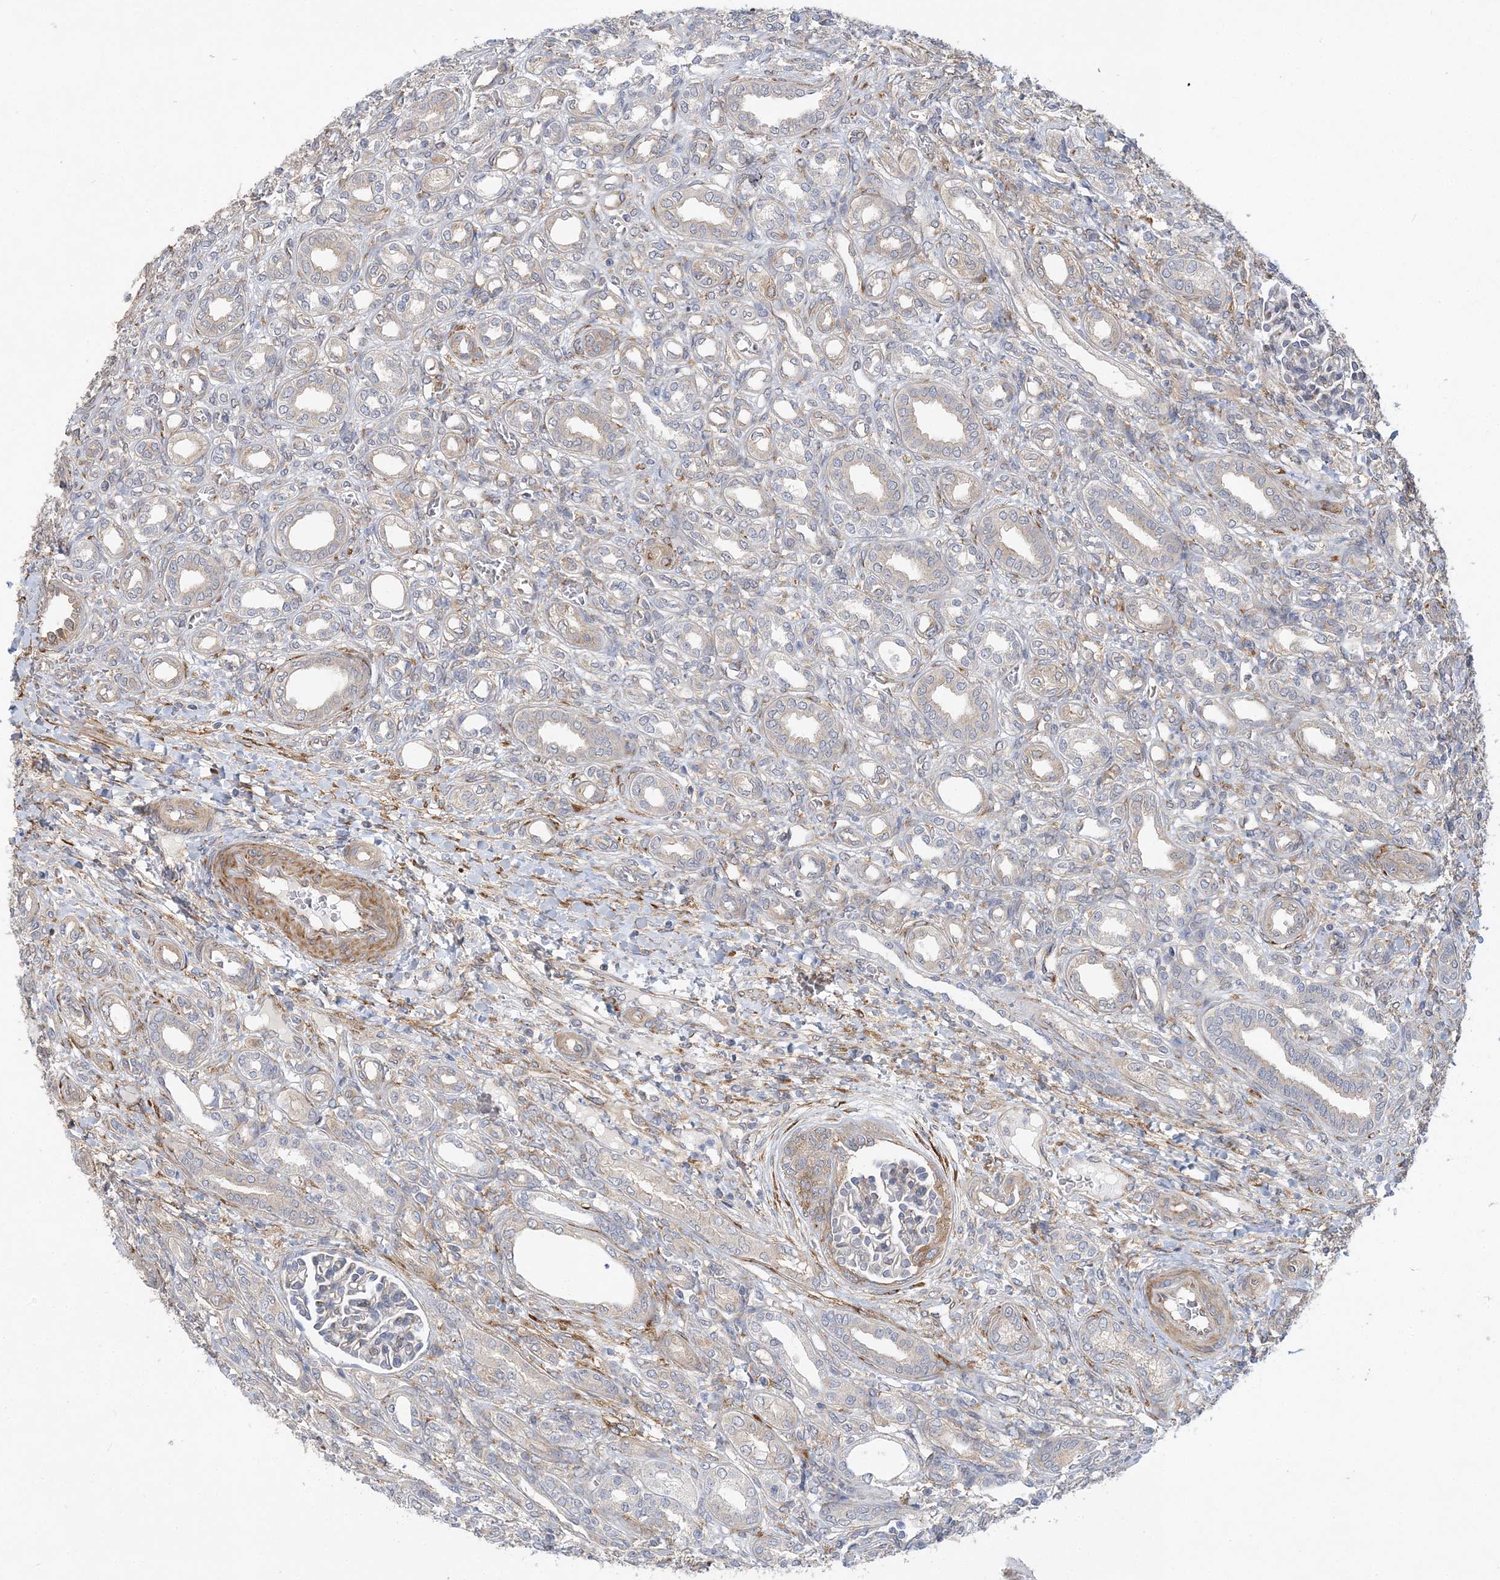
{"staining": {"intensity": "moderate", "quantity": "<25%", "location": "cytoplasmic/membranous"}, "tissue": "kidney", "cell_type": "Cells in glomeruli", "image_type": "normal", "snomed": [{"axis": "morphology", "description": "Normal tissue, NOS"}, {"axis": "morphology", "description": "Neoplasm, malignant, NOS"}, {"axis": "topography", "description": "Kidney"}], "caption": "Kidney stained for a protein displays moderate cytoplasmic/membranous positivity in cells in glomeruli.", "gene": "MAP4K5", "patient": {"sex": "female", "age": 1}}